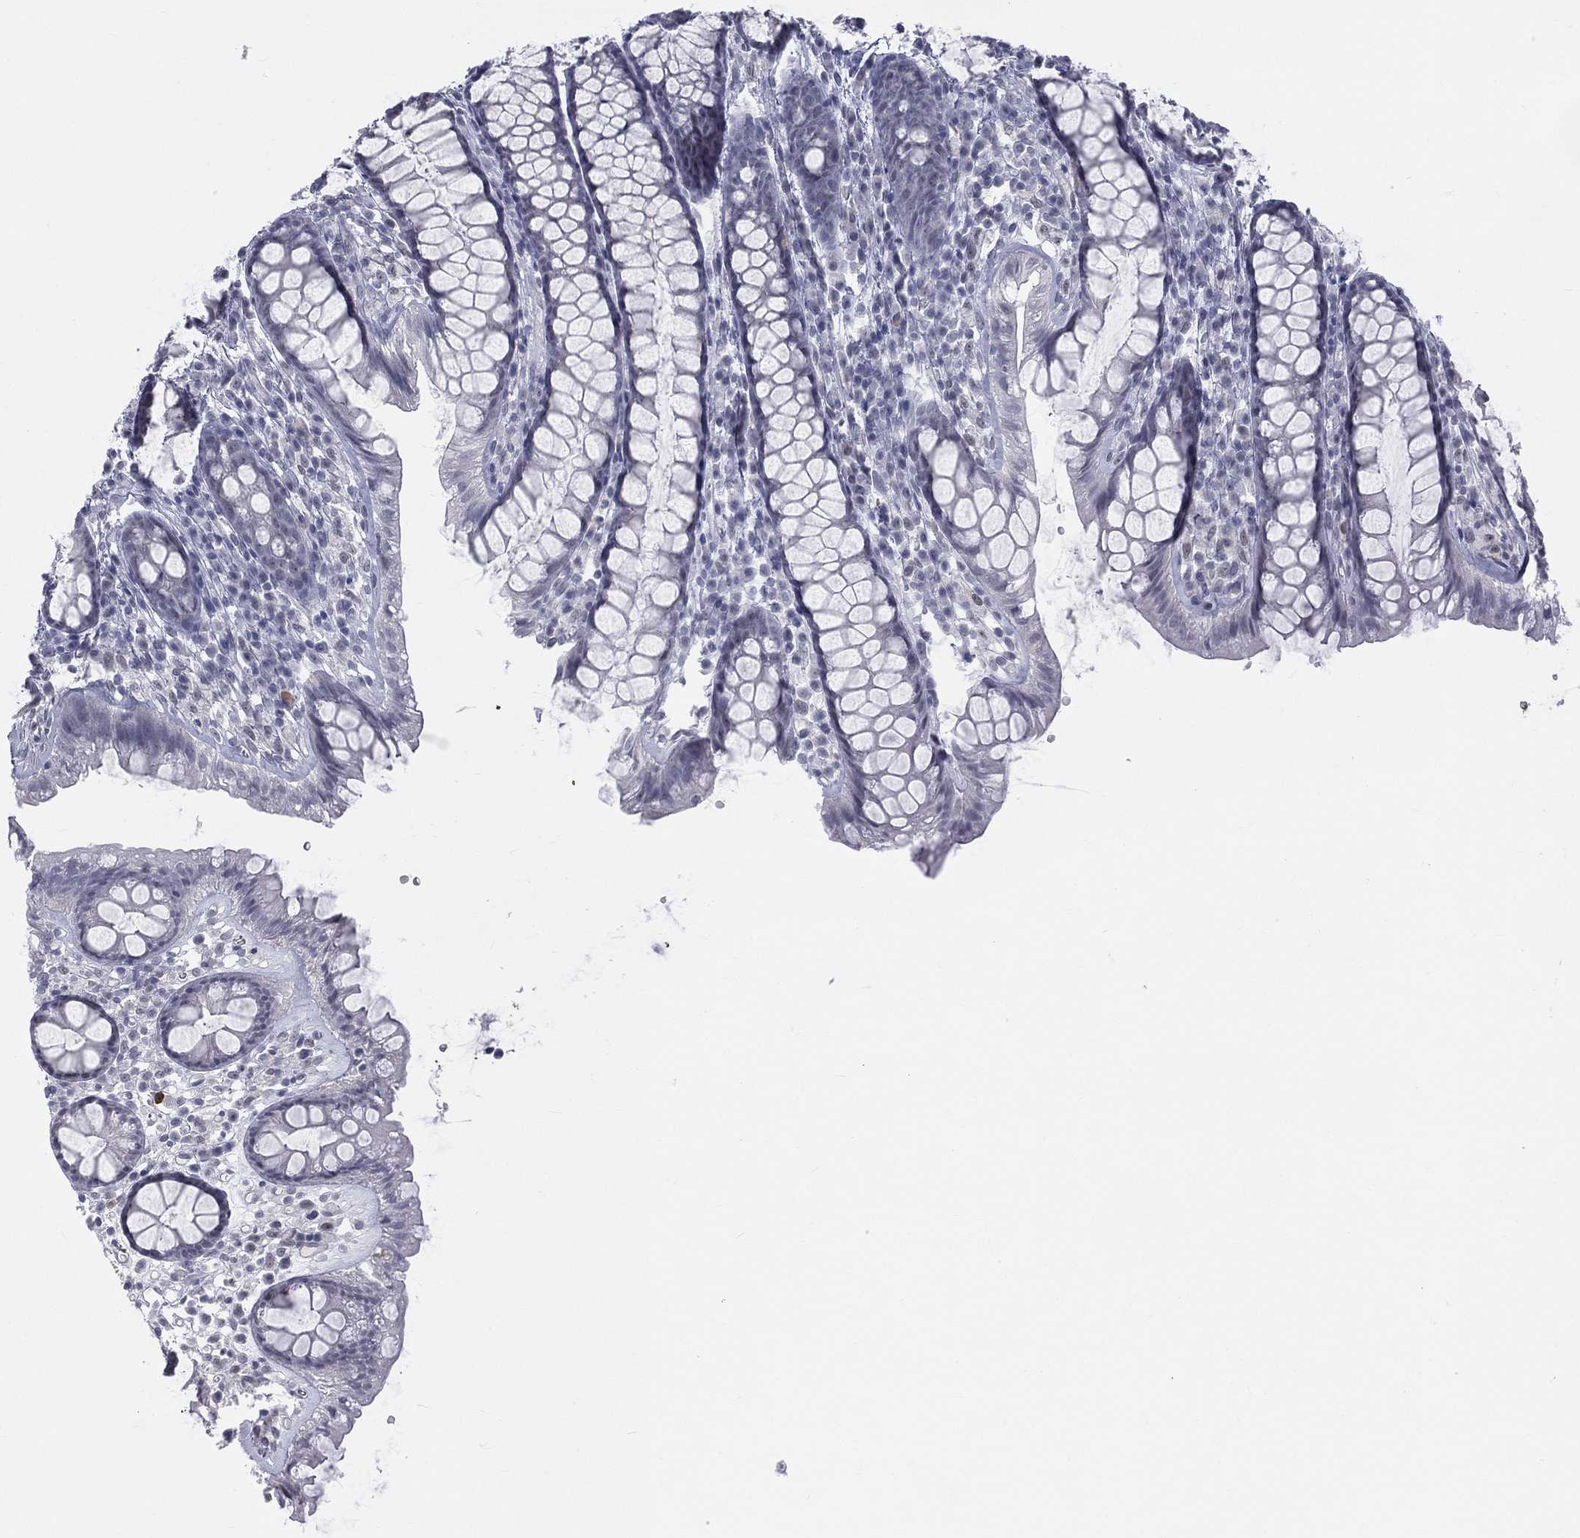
{"staining": {"intensity": "negative", "quantity": "none", "location": "none"}, "tissue": "colon", "cell_type": "Endothelial cells", "image_type": "normal", "snomed": [{"axis": "morphology", "description": "Normal tissue, NOS"}, {"axis": "topography", "description": "Colon"}], "caption": "Immunohistochemical staining of normal human colon reveals no significant expression in endothelial cells.", "gene": "CD22", "patient": {"sex": "male", "age": 76}}